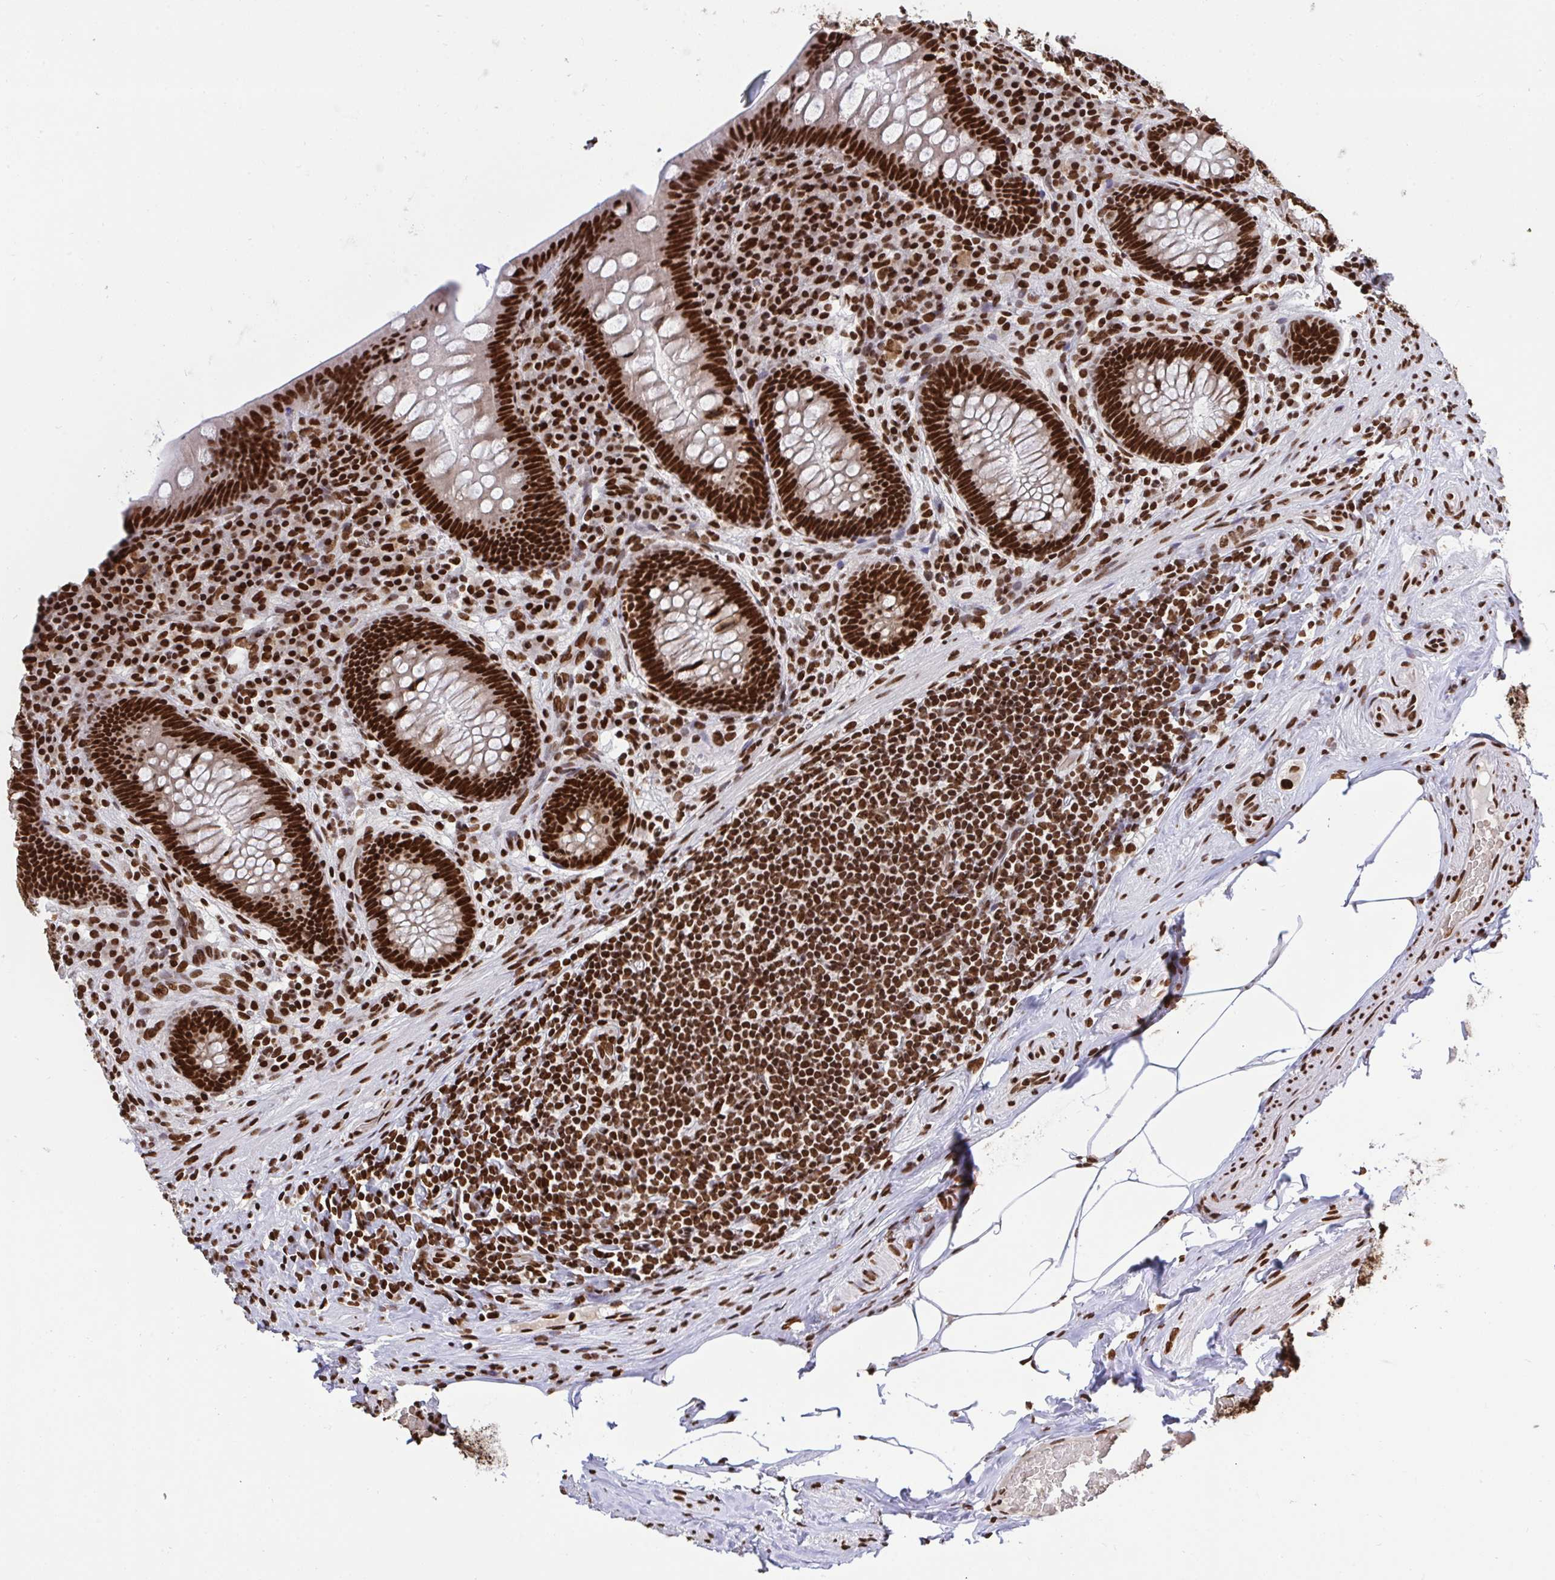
{"staining": {"intensity": "strong", "quantity": ">75%", "location": "nuclear"}, "tissue": "appendix", "cell_type": "Glandular cells", "image_type": "normal", "snomed": [{"axis": "morphology", "description": "Normal tissue, NOS"}, {"axis": "topography", "description": "Appendix"}], "caption": "IHC photomicrograph of unremarkable appendix stained for a protein (brown), which demonstrates high levels of strong nuclear staining in about >75% of glandular cells.", "gene": "ENSG00000268083", "patient": {"sex": "male", "age": 71}}